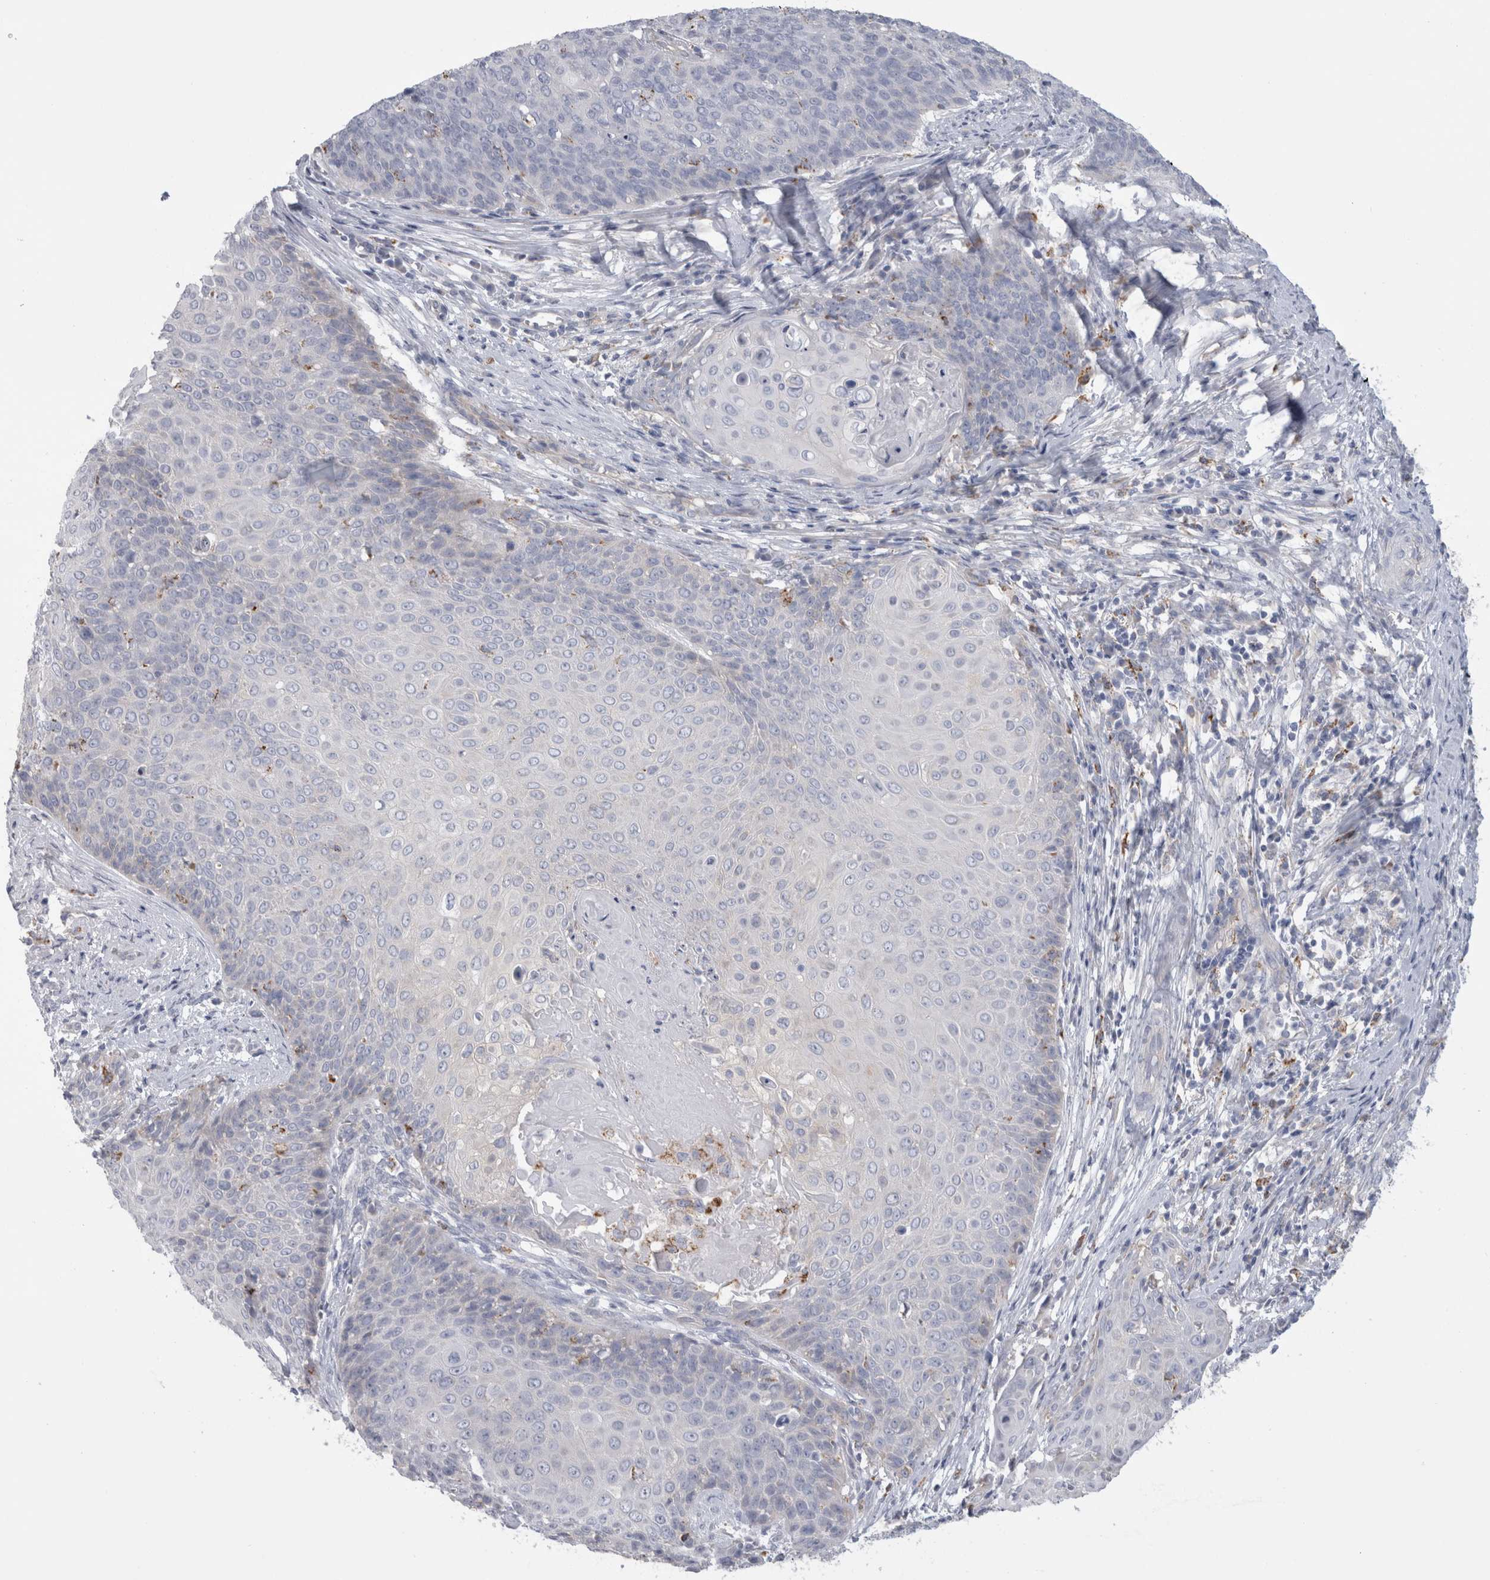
{"staining": {"intensity": "negative", "quantity": "none", "location": "none"}, "tissue": "cervical cancer", "cell_type": "Tumor cells", "image_type": "cancer", "snomed": [{"axis": "morphology", "description": "Squamous cell carcinoma, NOS"}, {"axis": "topography", "description": "Cervix"}], "caption": "The image shows no staining of tumor cells in cervical cancer (squamous cell carcinoma).", "gene": "GATM", "patient": {"sex": "female", "age": 39}}